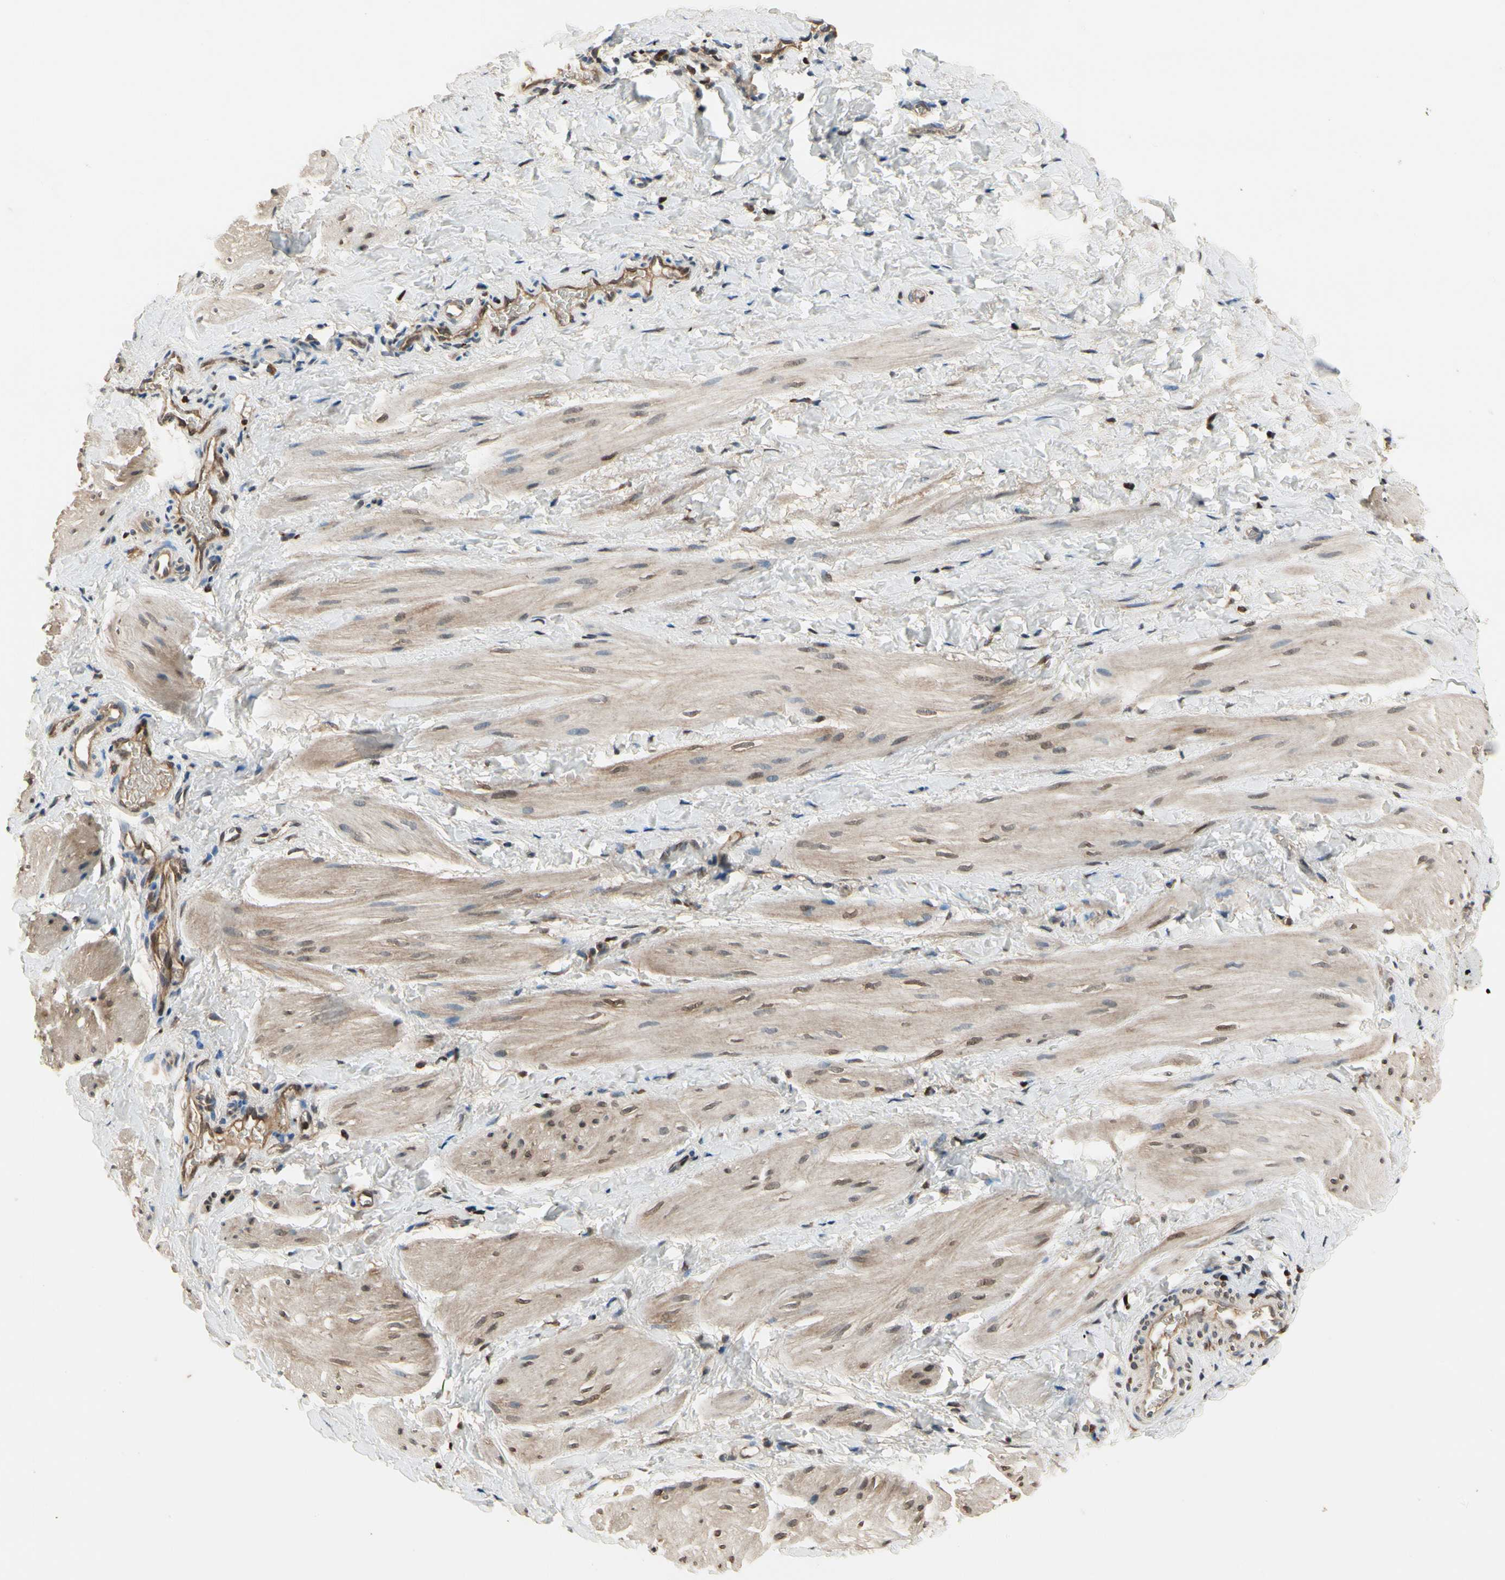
{"staining": {"intensity": "moderate", "quantity": ">75%", "location": "cytoplasmic/membranous,nuclear"}, "tissue": "smooth muscle", "cell_type": "Smooth muscle cells", "image_type": "normal", "snomed": [{"axis": "morphology", "description": "Normal tissue, NOS"}, {"axis": "topography", "description": "Smooth muscle"}], "caption": "Human smooth muscle stained with a brown dye demonstrates moderate cytoplasmic/membranous,nuclear positive positivity in about >75% of smooth muscle cells.", "gene": "CGREF1", "patient": {"sex": "male", "age": 16}}